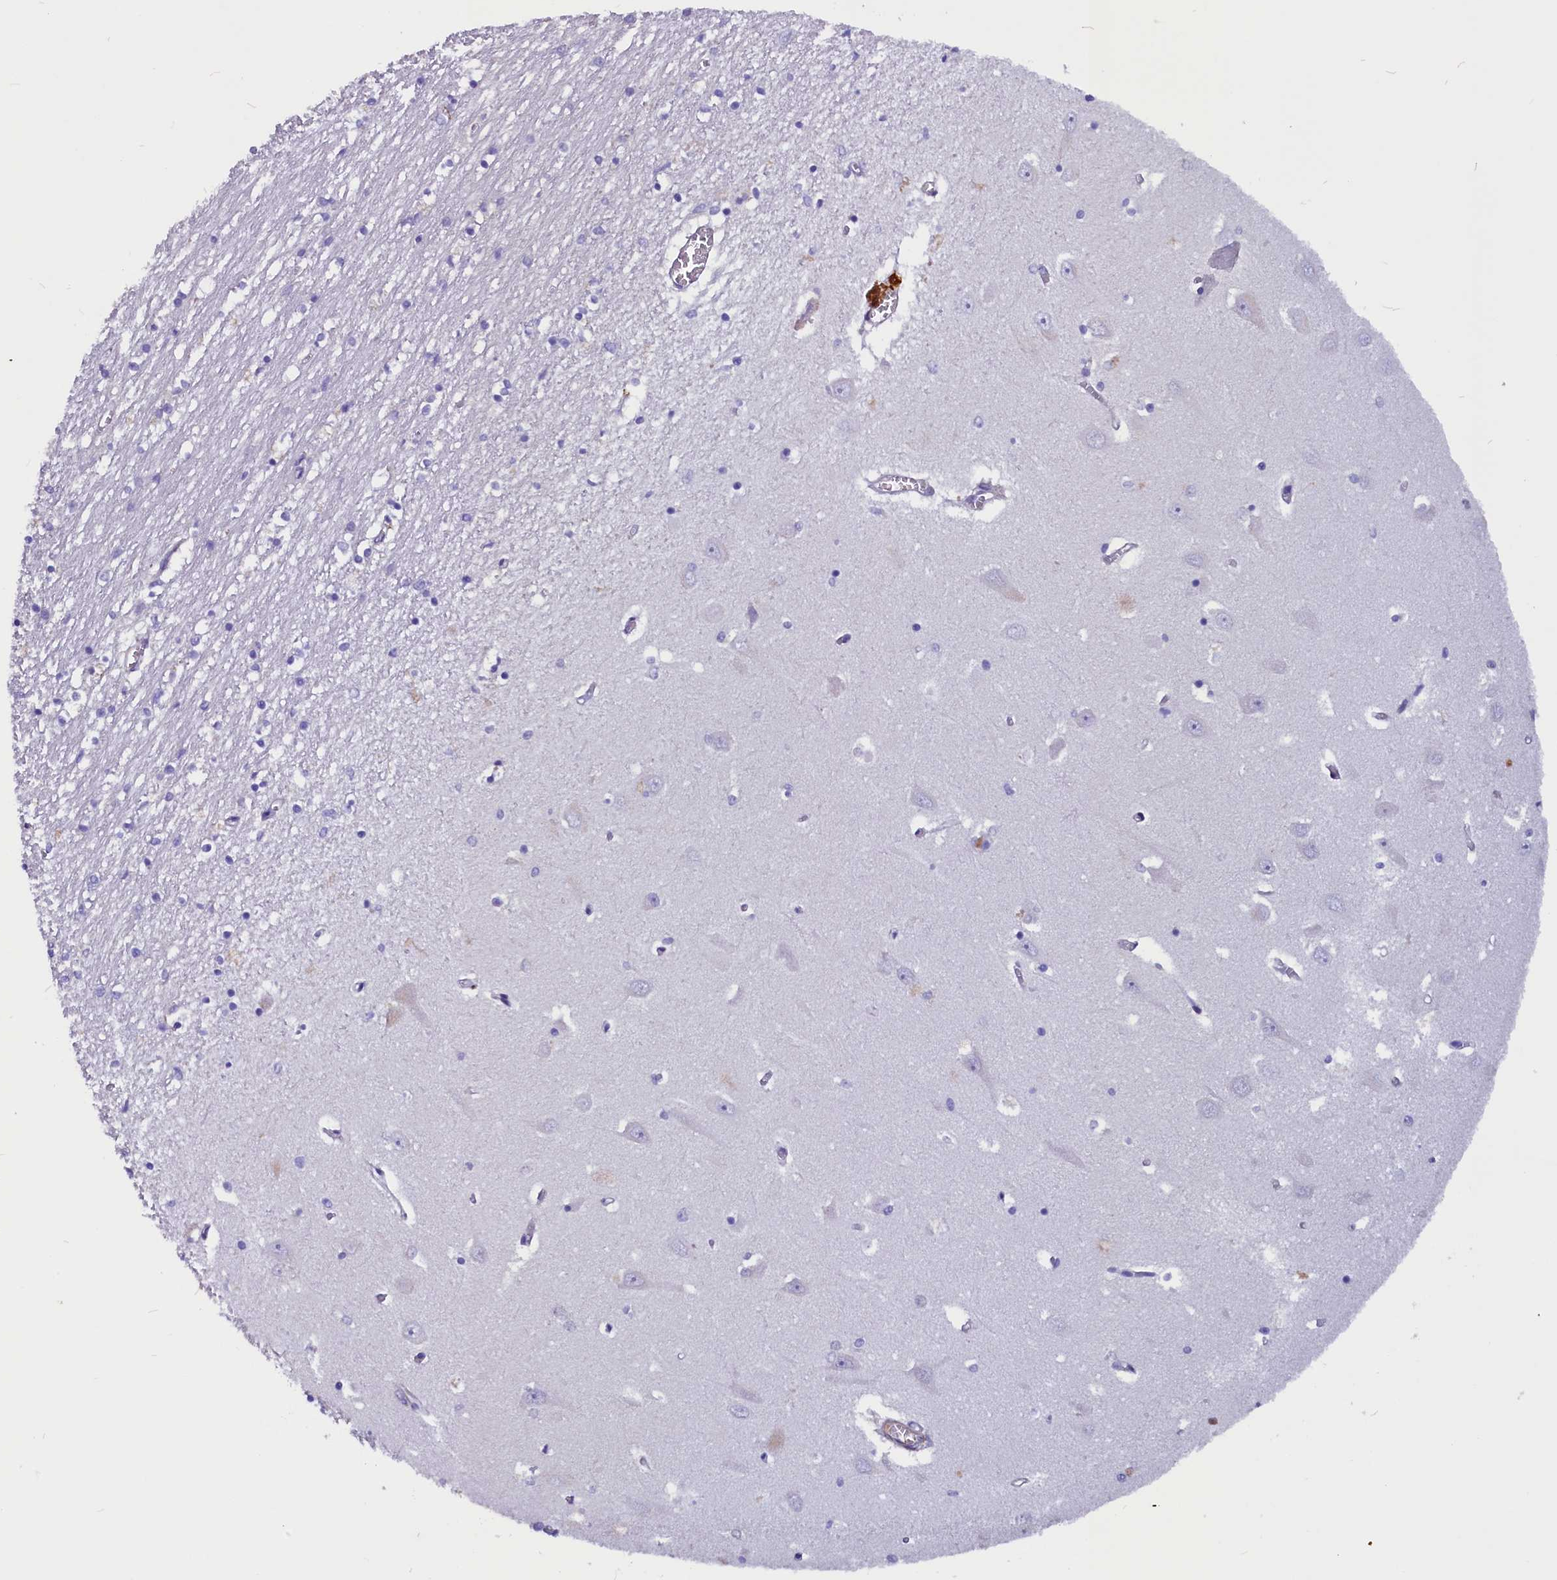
{"staining": {"intensity": "negative", "quantity": "none", "location": "none"}, "tissue": "hippocampus", "cell_type": "Glial cells", "image_type": "normal", "snomed": [{"axis": "morphology", "description": "Normal tissue, NOS"}, {"axis": "topography", "description": "Hippocampus"}], "caption": "Micrograph shows no significant protein staining in glial cells of unremarkable hippocampus.", "gene": "ZNF749", "patient": {"sex": "male", "age": 70}}